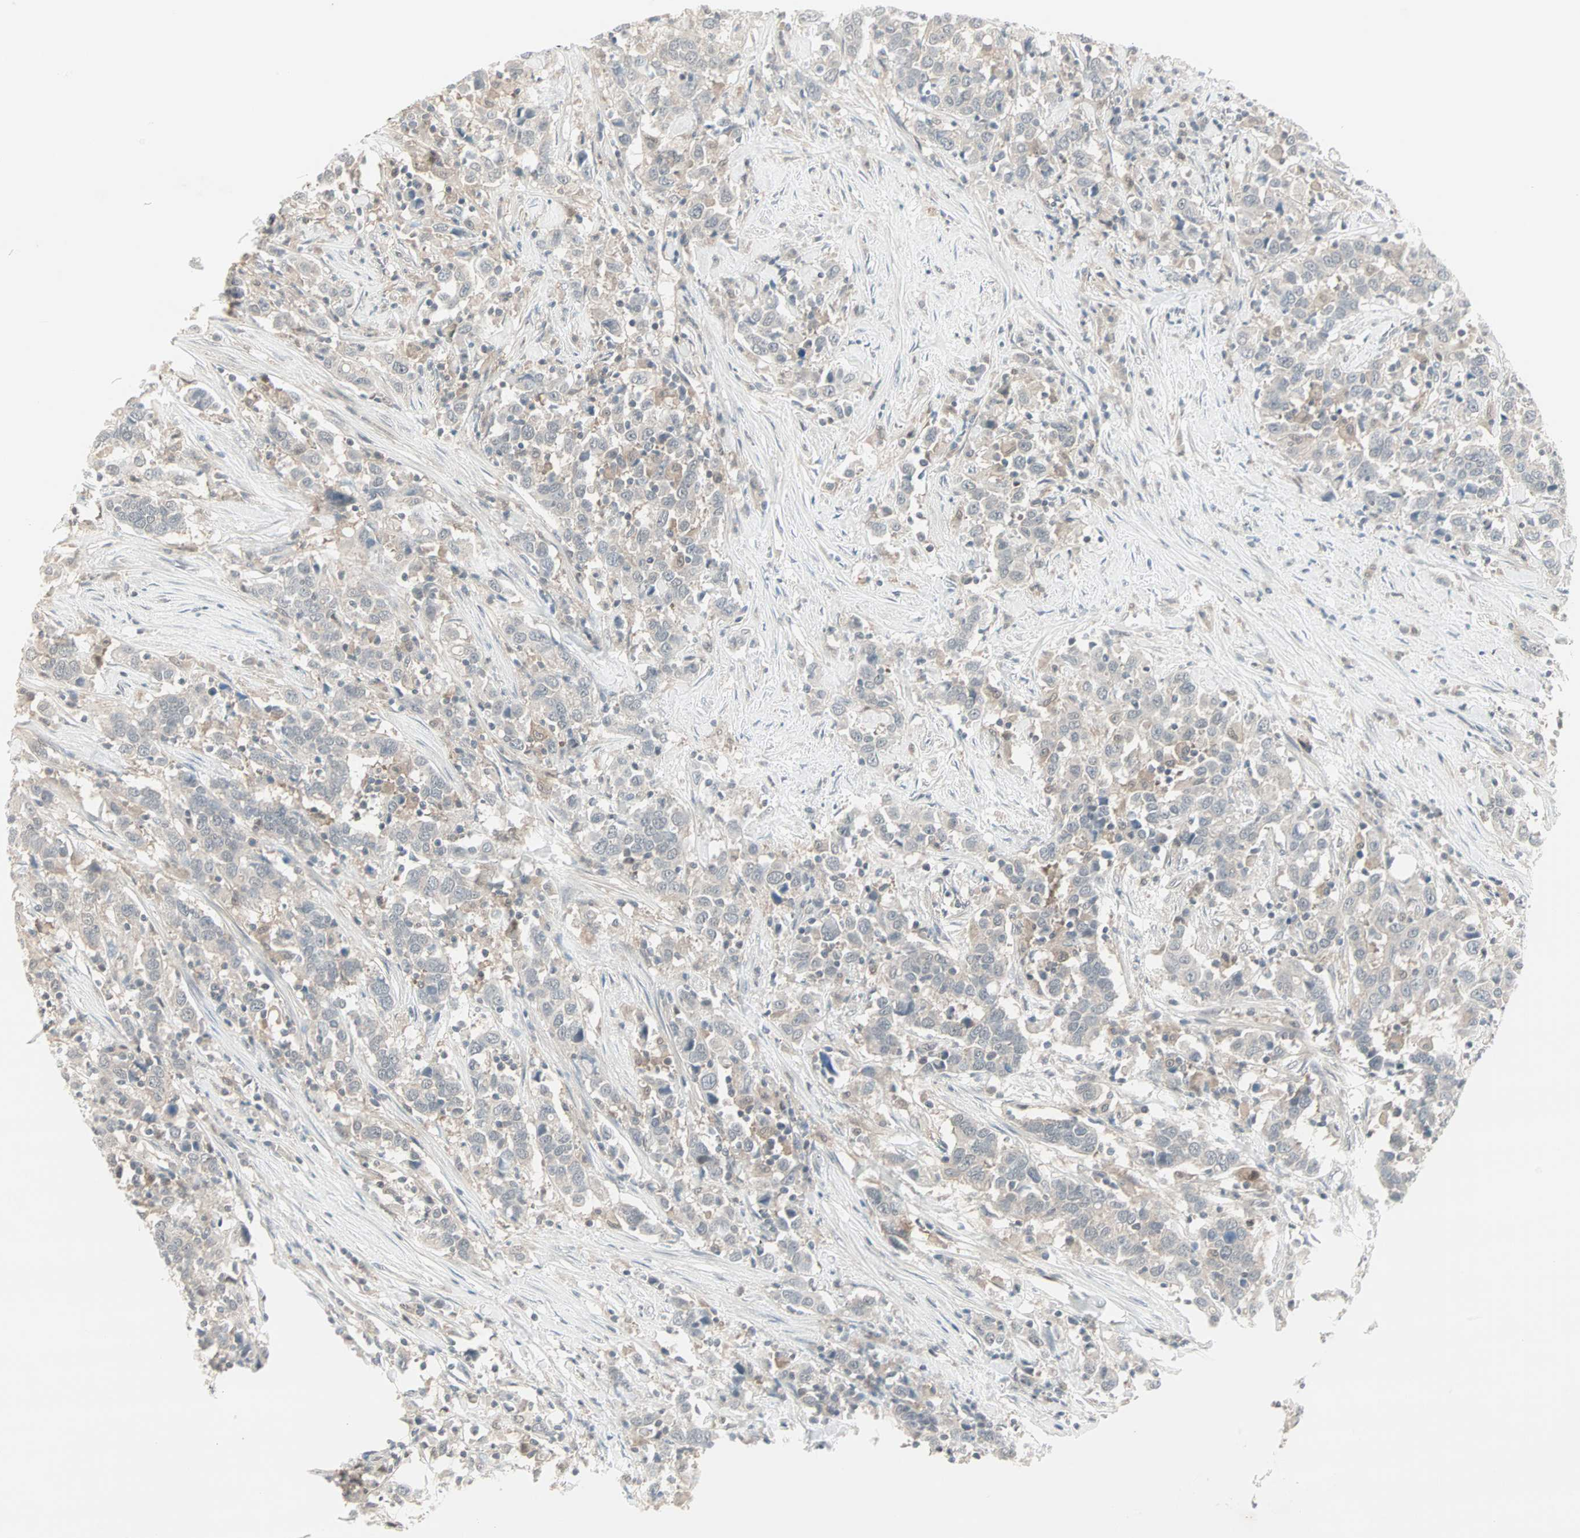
{"staining": {"intensity": "negative", "quantity": "none", "location": "none"}, "tissue": "urothelial cancer", "cell_type": "Tumor cells", "image_type": "cancer", "snomed": [{"axis": "morphology", "description": "Urothelial carcinoma, High grade"}, {"axis": "topography", "description": "Urinary bladder"}], "caption": "Urothelial cancer stained for a protein using immunohistochemistry (IHC) shows no expression tumor cells.", "gene": "PTPA", "patient": {"sex": "male", "age": 61}}